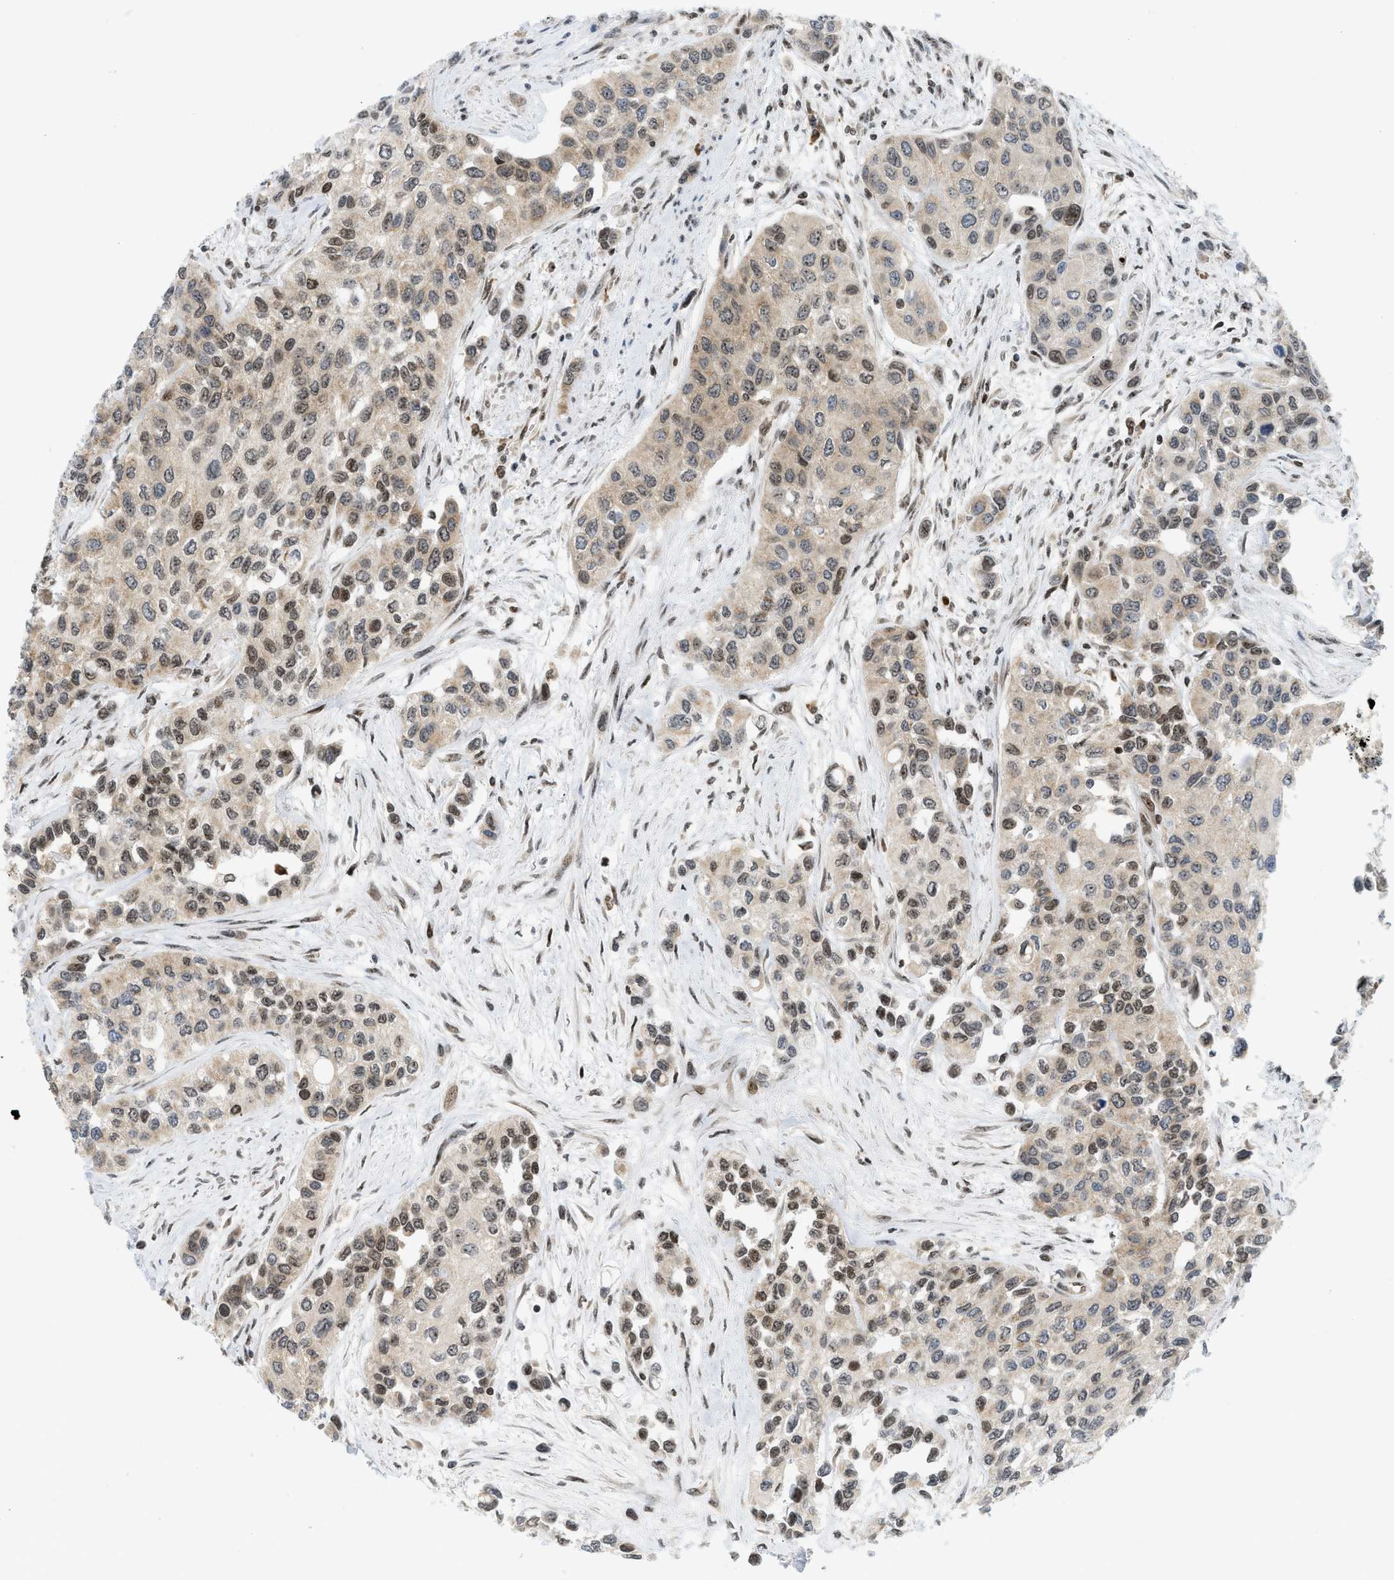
{"staining": {"intensity": "moderate", "quantity": "25%-75%", "location": "nuclear"}, "tissue": "urothelial cancer", "cell_type": "Tumor cells", "image_type": "cancer", "snomed": [{"axis": "morphology", "description": "Urothelial carcinoma, High grade"}, {"axis": "topography", "description": "Urinary bladder"}], "caption": "Protein staining of urothelial cancer tissue demonstrates moderate nuclear staining in about 25%-75% of tumor cells. The protein is stained brown, and the nuclei are stained in blue (DAB IHC with brightfield microscopy, high magnification).", "gene": "ZNF22", "patient": {"sex": "female", "age": 56}}